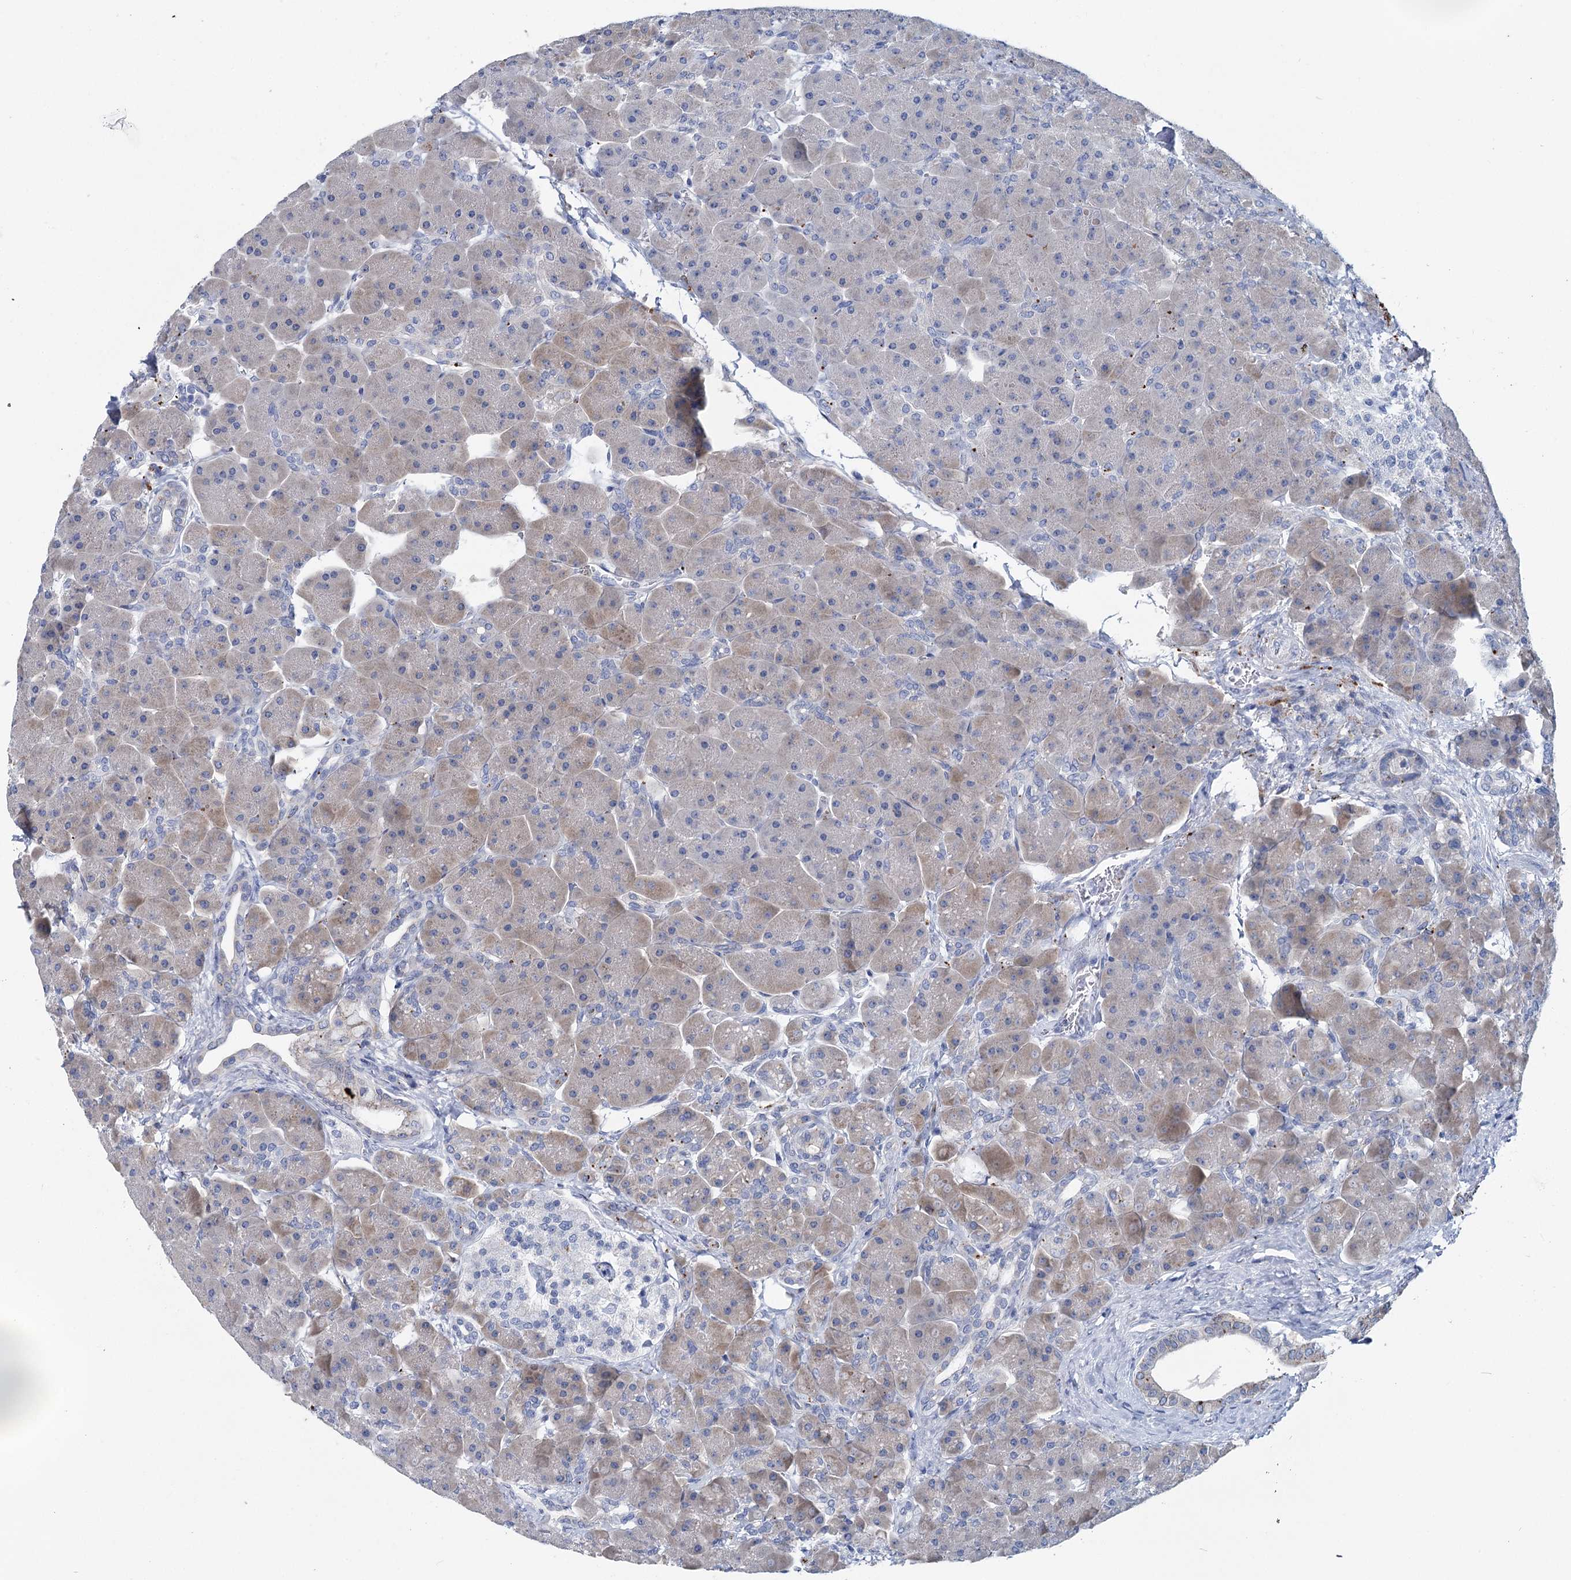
{"staining": {"intensity": "weak", "quantity": "<25%", "location": "cytoplasmic/membranous"}, "tissue": "pancreas", "cell_type": "Exocrine glandular cells", "image_type": "normal", "snomed": [{"axis": "morphology", "description": "Normal tissue, NOS"}, {"axis": "topography", "description": "Pancreas"}], "caption": "A micrograph of human pancreas is negative for staining in exocrine glandular cells. (DAB (3,3'-diaminobenzidine) immunohistochemistry visualized using brightfield microscopy, high magnification).", "gene": "METTL7B", "patient": {"sex": "male", "age": 66}}